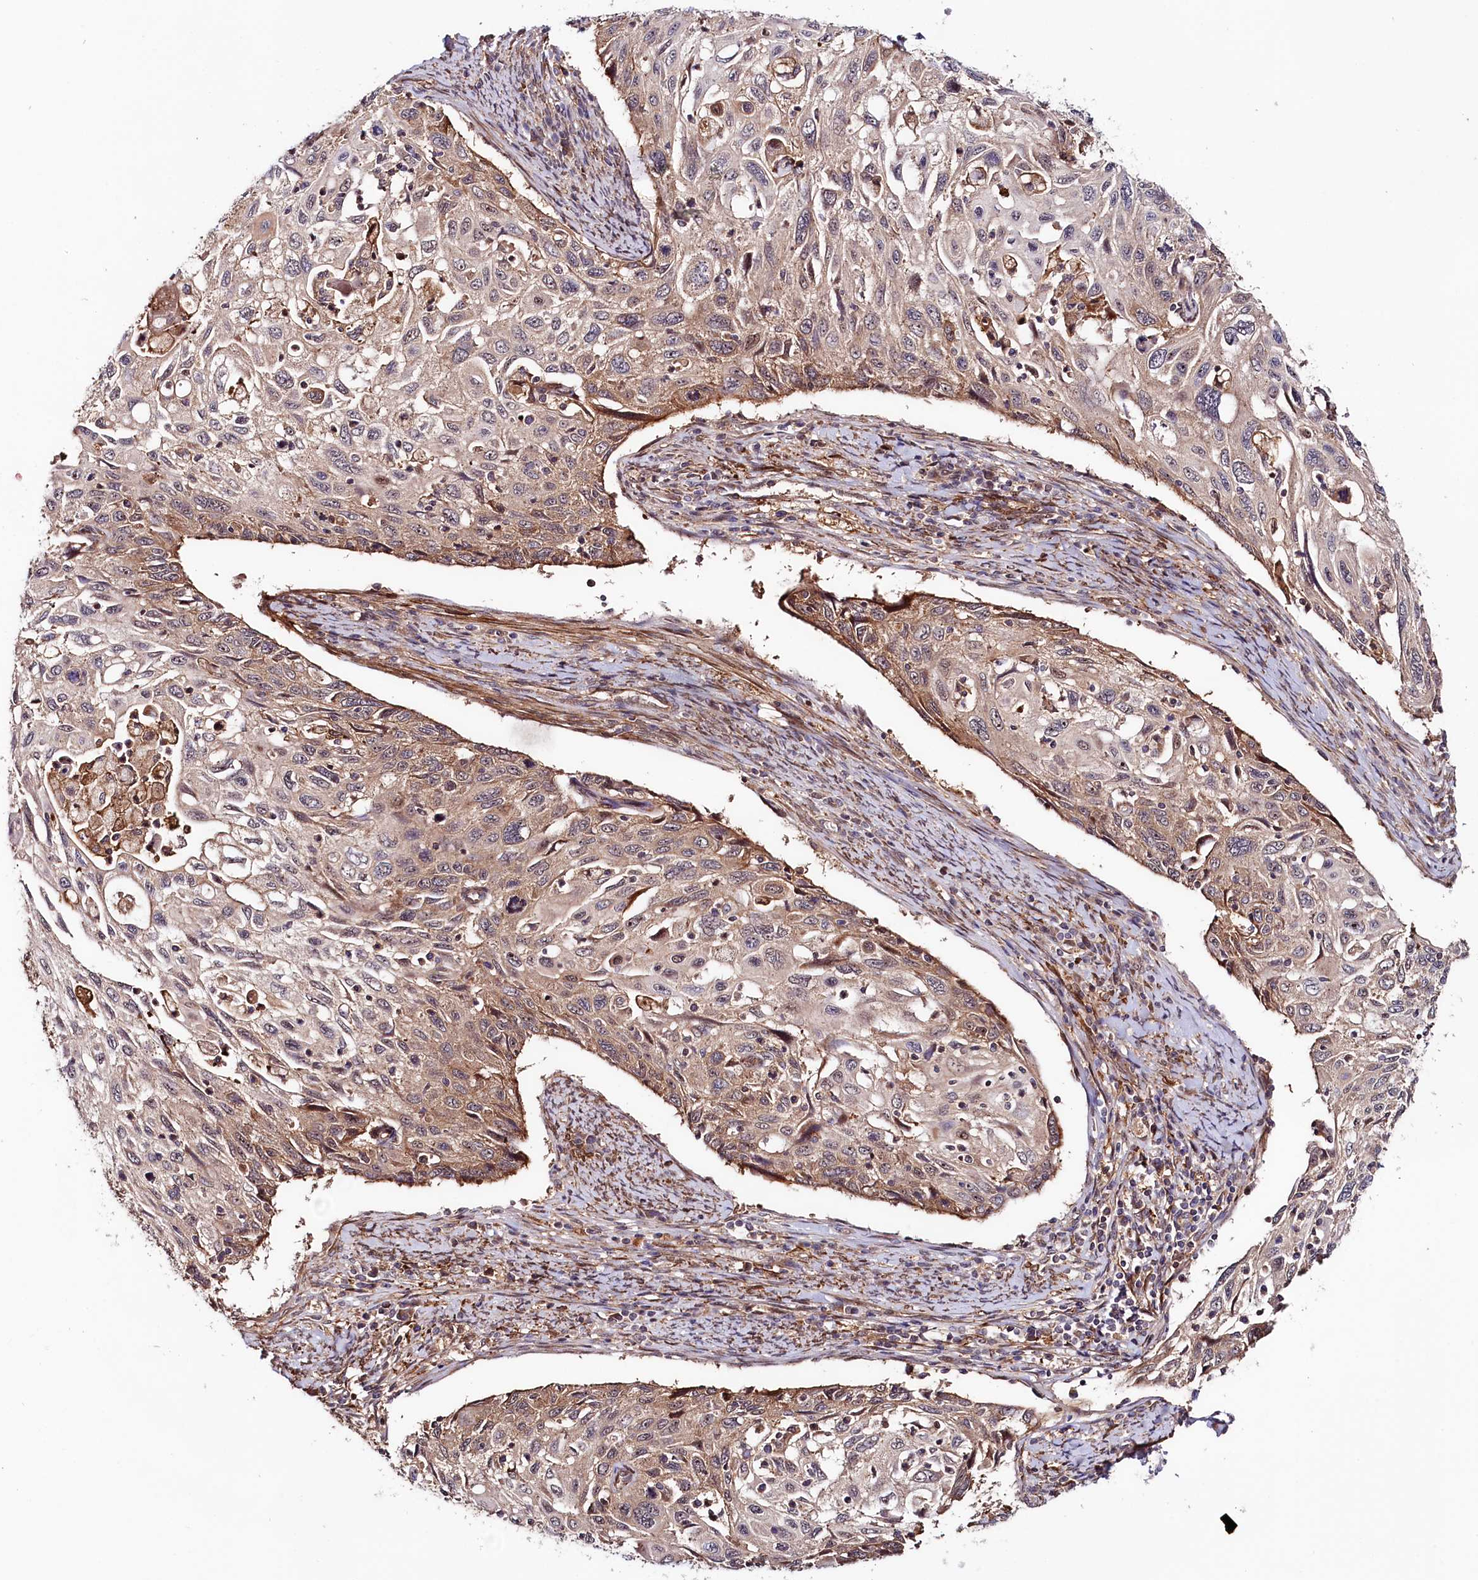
{"staining": {"intensity": "weak", "quantity": "25%-75%", "location": "cytoplasmic/membranous"}, "tissue": "cervical cancer", "cell_type": "Tumor cells", "image_type": "cancer", "snomed": [{"axis": "morphology", "description": "Squamous cell carcinoma, NOS"}, {"axis": "topography", "description": "Cervix"}], "caption": "This image displays IHC staining of squamous cell carcinoma (cervical), with low weak cytoplasmic/membranous expression in about 25%-75% of tumor cells.", "gene": "NEDD1", "patient": {"sex": "female", "age": 70}}